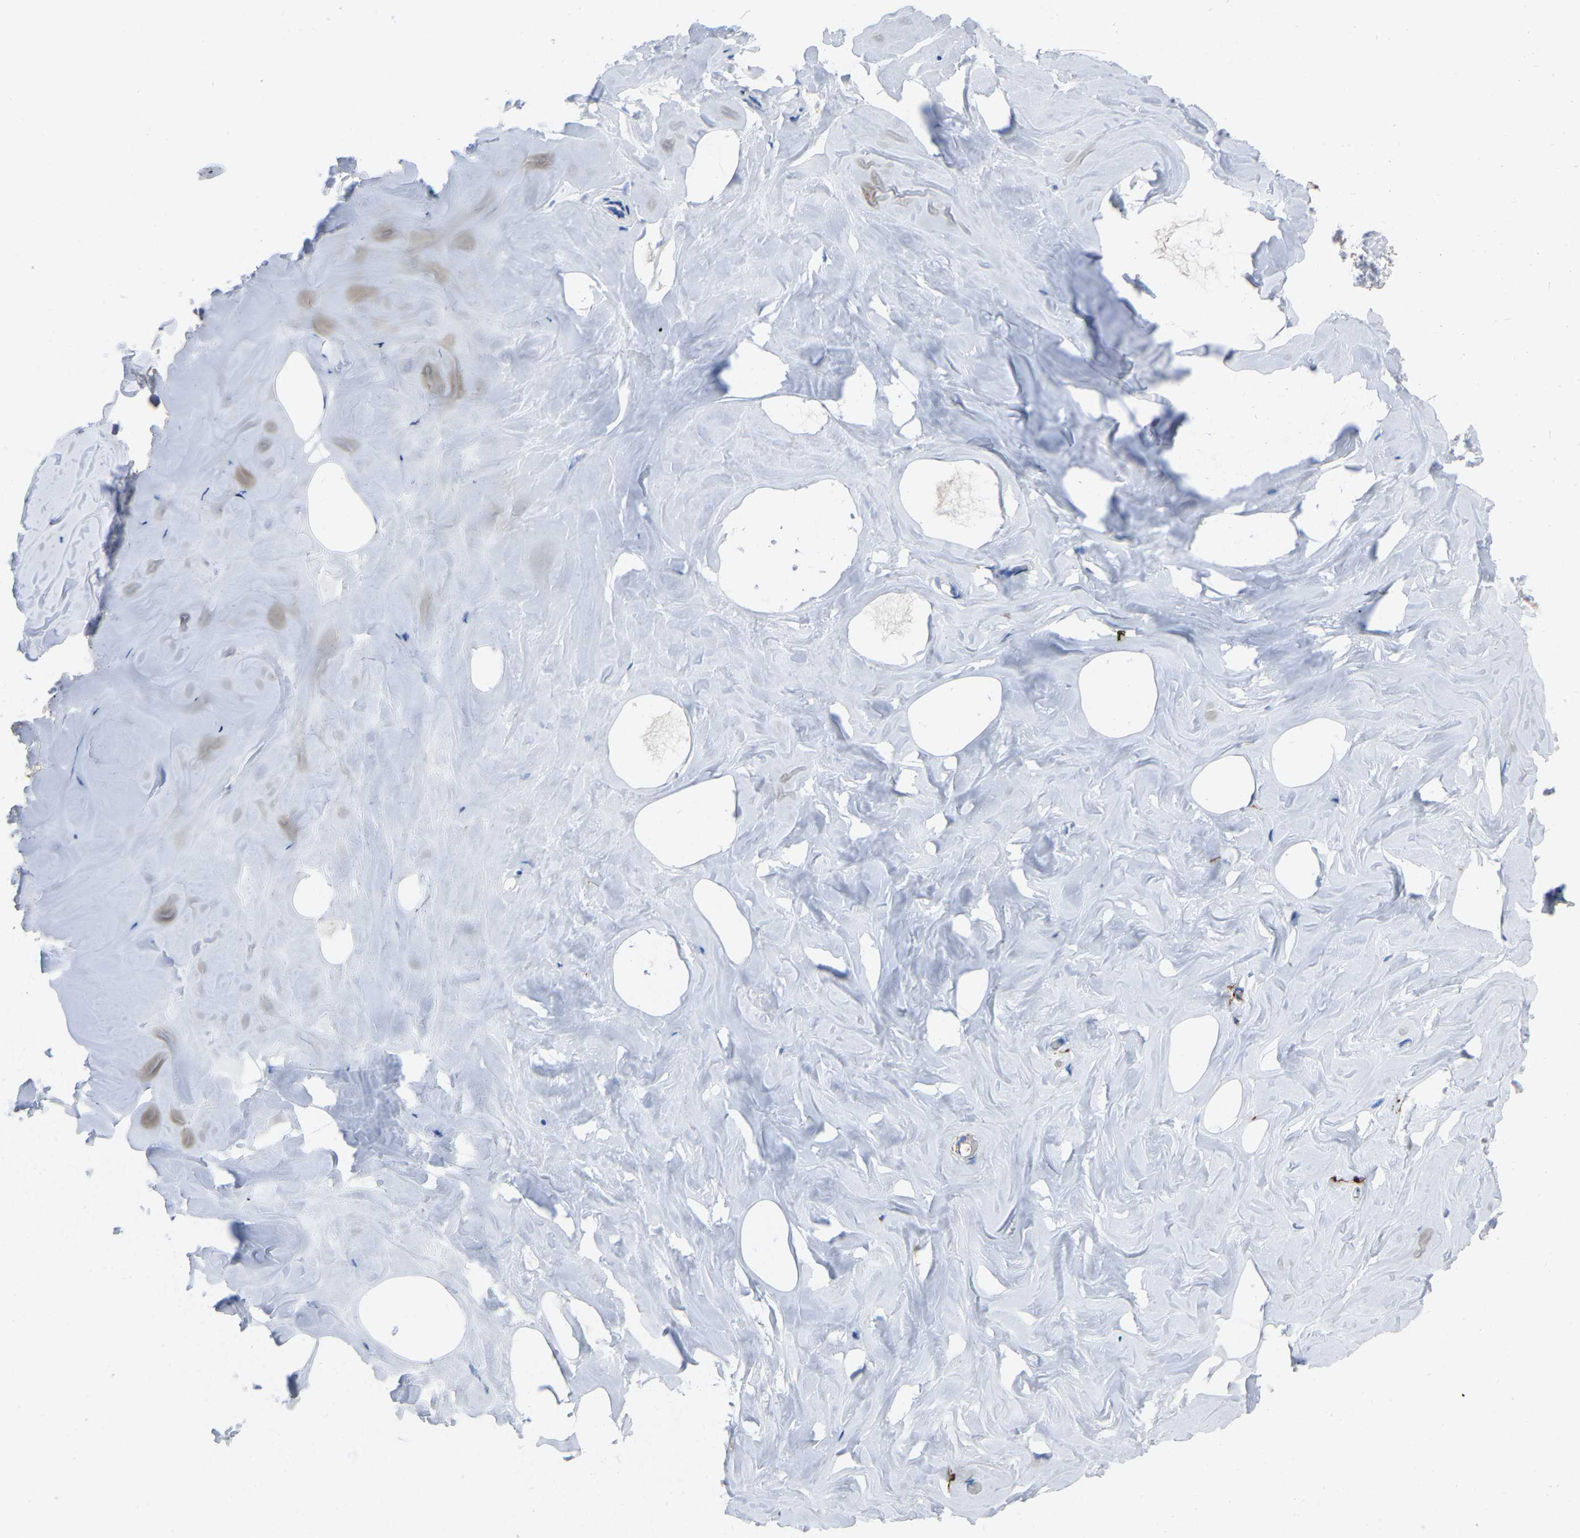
{"staining": {"intensity": "negative", "quantity": "none", "location": "none"}, "tissue": "breast", "cell_type": "Adipocytes", "image_type": "normal", "snomed": [{"axis": "morphology", "description": "Normal tissue, NOS"}, {"axis": "topography", "description": "Breast"}], "caption": "Protein analysis of unremarkable breast reveals no significant staining in adipocytes. Brightfield microscopy of immunohistochemistry (IHC) stained with DAB (brown) and hematoxylin (blue), captured at high magnification.", "gene": "ULBP2", "patient": {"sex": "female", "age": 75}}